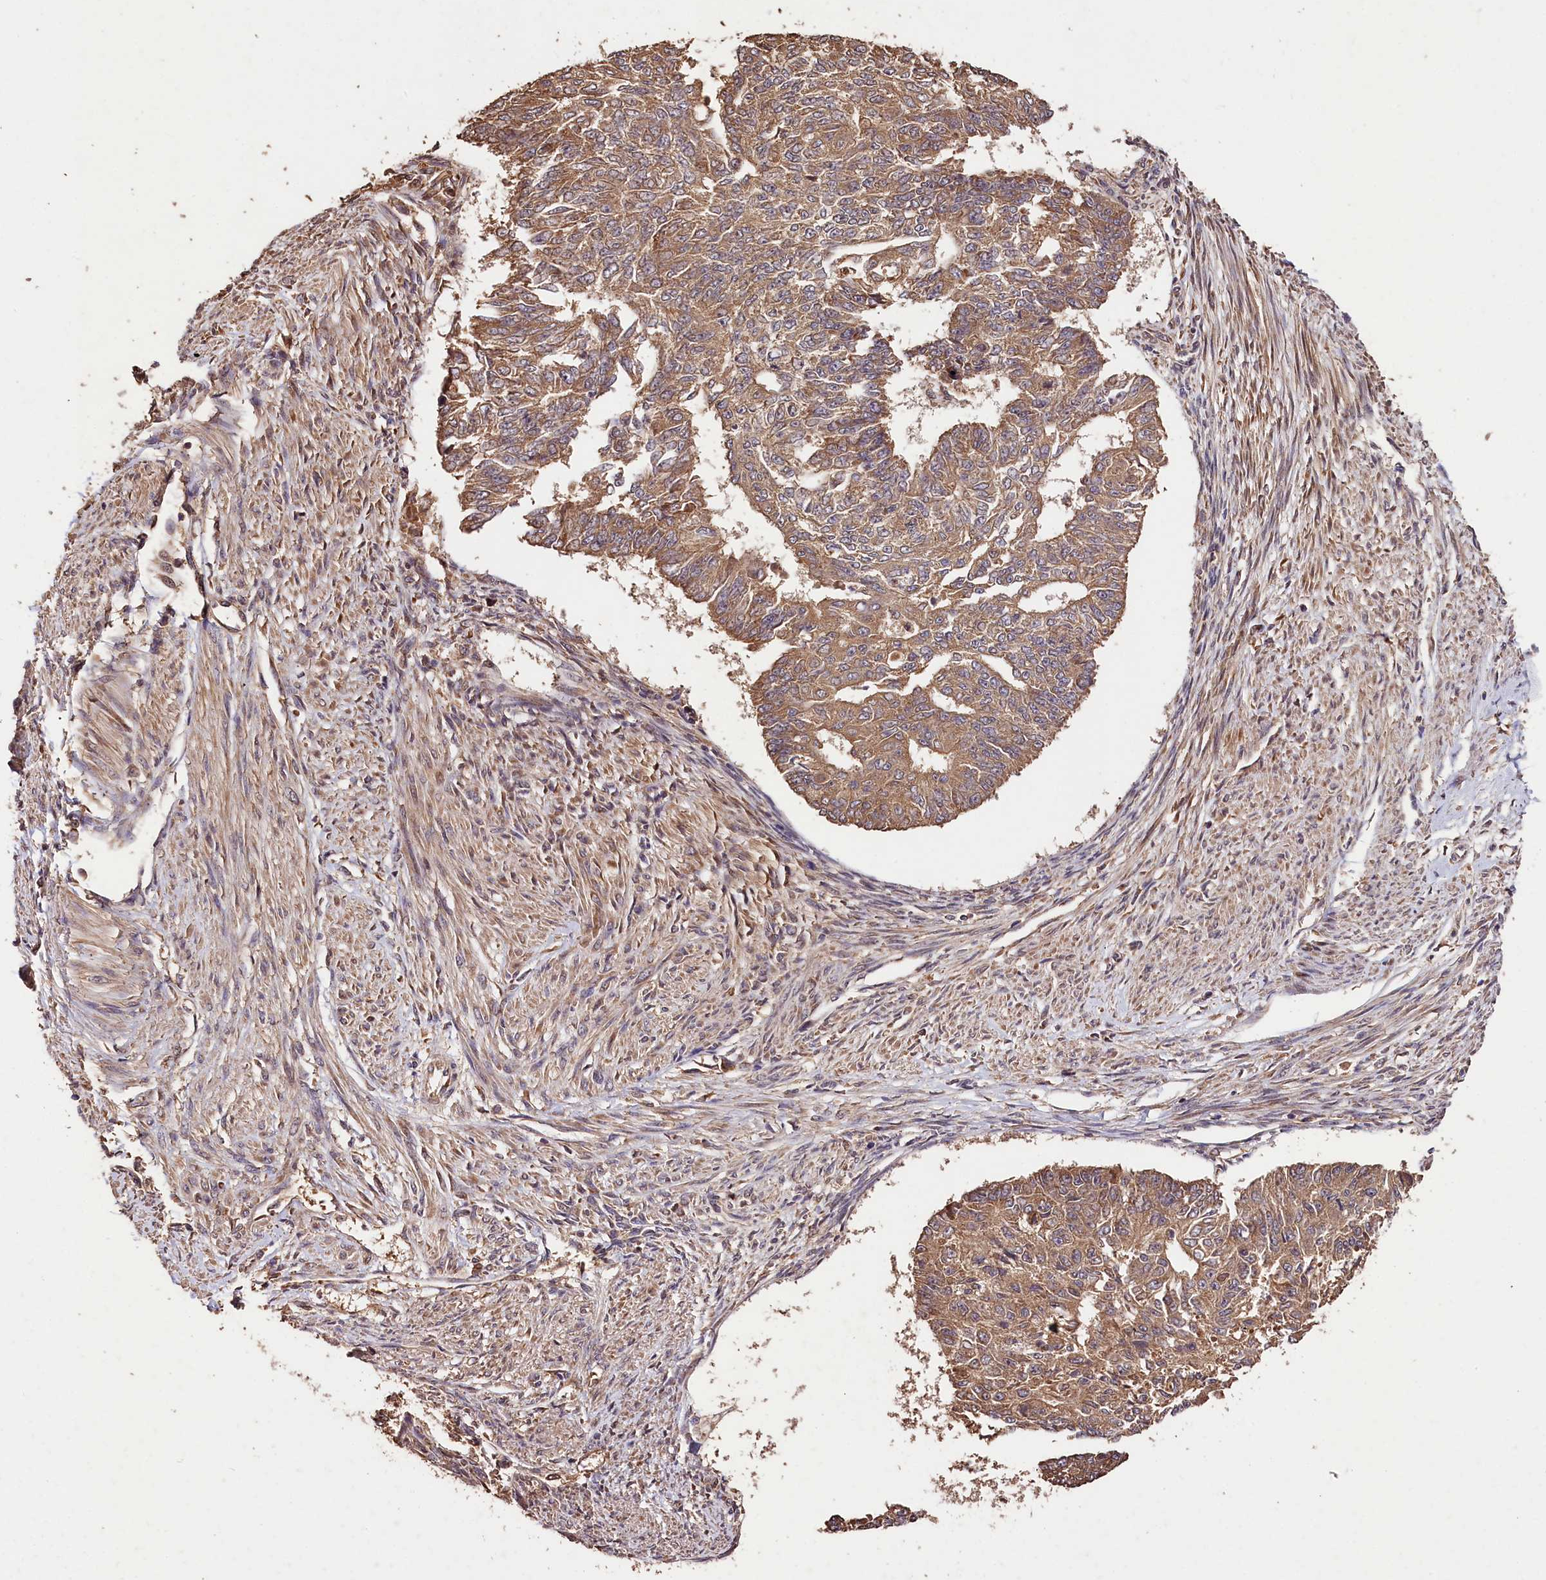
{"staining": {"intensity": "moderate", "quantity": ">75%", "location": "cytoplasmic/membranous"}, "tissue": "endometrial cancer", "cell_type": "Tumor cells", "image_type": "cancer", "snomed": [{"axis": "morphology", "description": "Adenocarcinoma, NOS"}, {"axis": "topography", "description": "Endometrium"}], "caption": "Protein positivity by immunohistochemistry exhibits moderate cytoplasmic/membranous staining in approximately >75% of tumor cells in adenocarcinoma (endometrial).", "gene": "KPTN", "patient": {"sex": "female", "age": 32}}